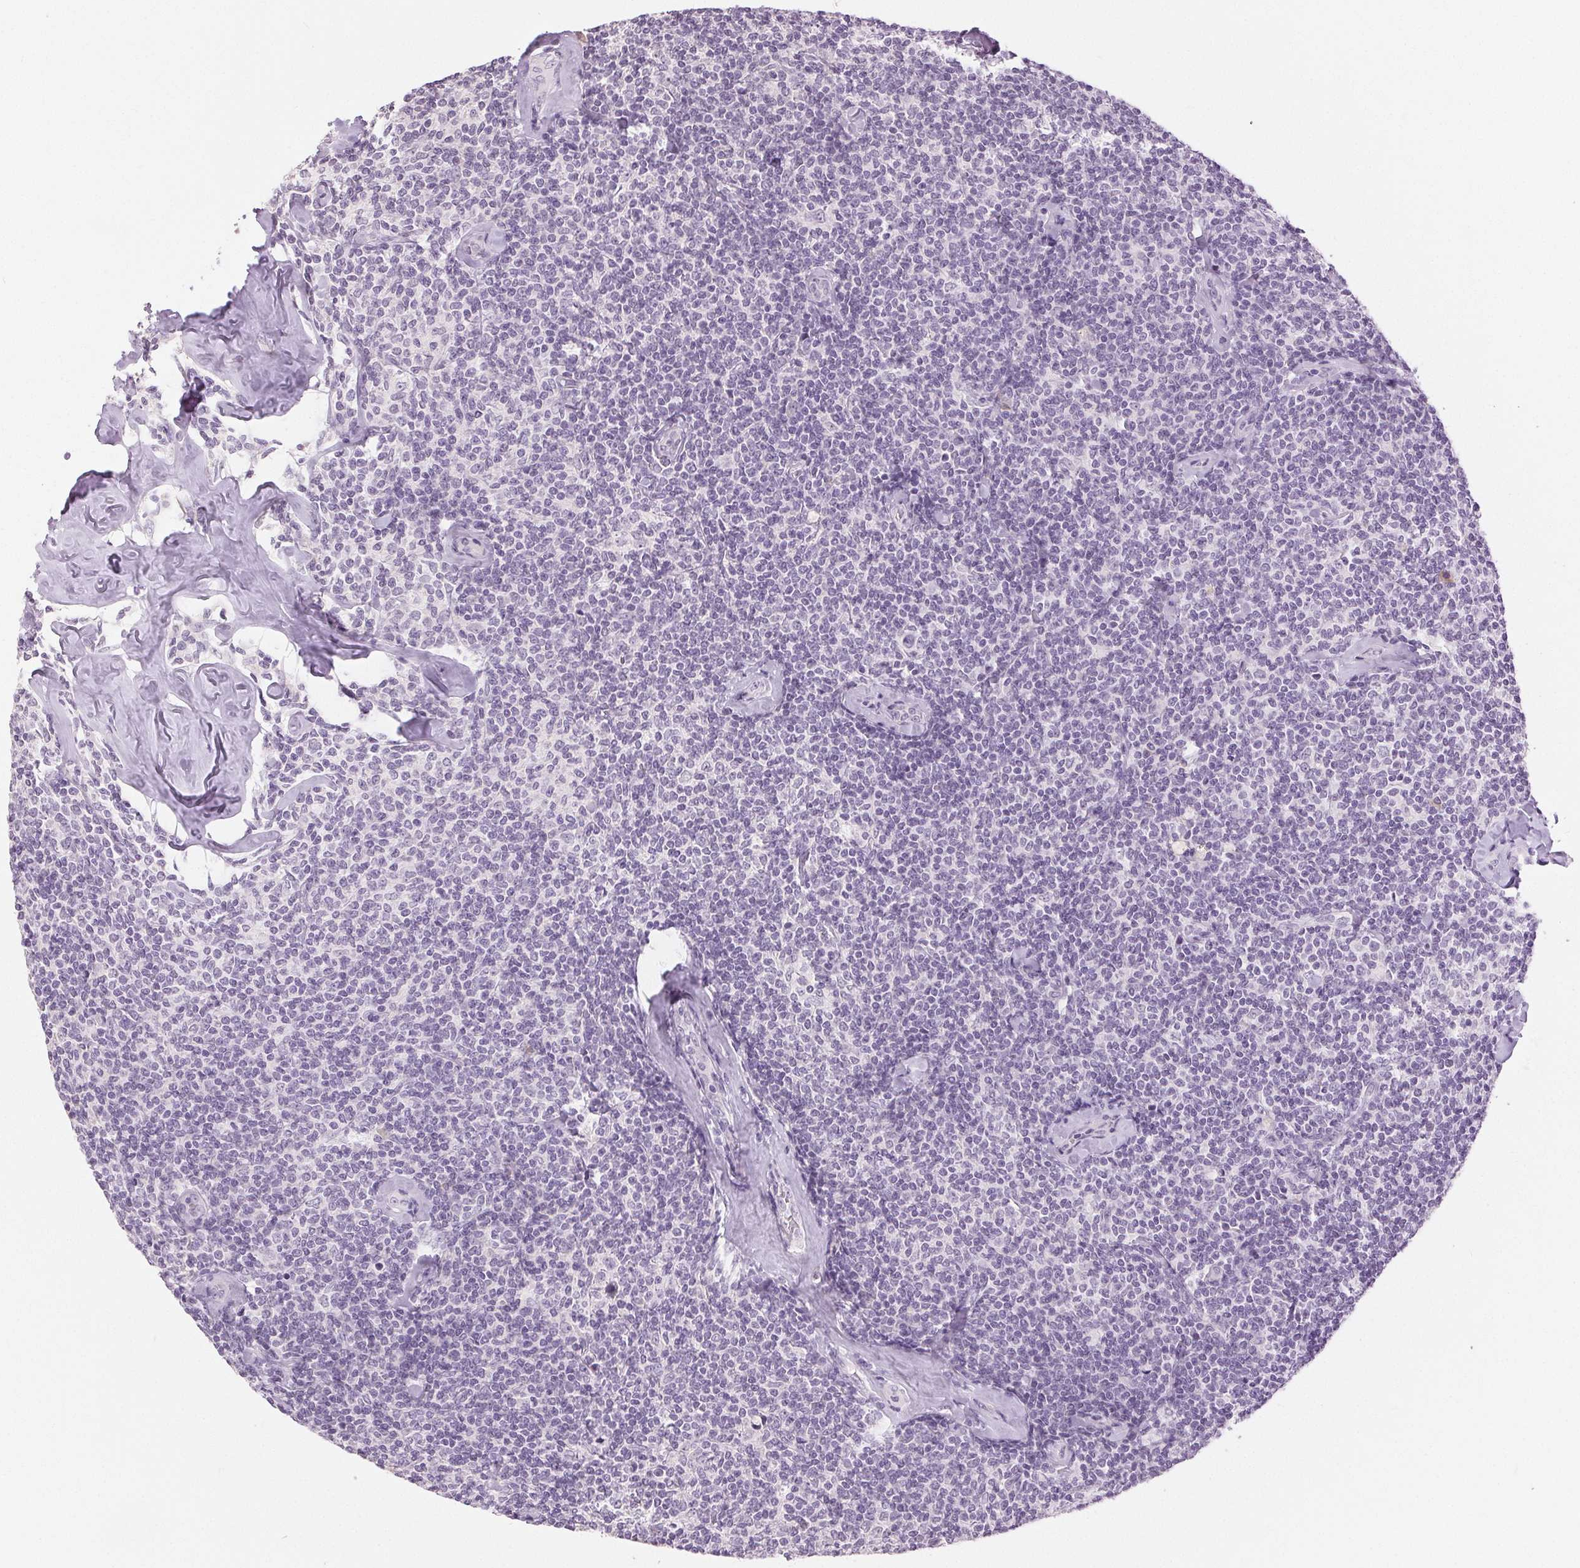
{"staining": {"intensity": "negative", "quantity": "none", "location": "none"}, "tissue": "lymphoma", "cell_type": "Tumor cells", "image_type": "cancer", "snomed": [{"axis": "morphology", "description": "Malignant lymphoma, non-Hodgkin's type, Low grade"}, {"axis": "topography", "description": "Lymph node"}], "caption": "An immunohistochemistry image of lymphoma is shown. There is no staining in tumor cells of lymphoma.", "gene": "DSG3", "patient": {"sex": "female", "age": 56}}